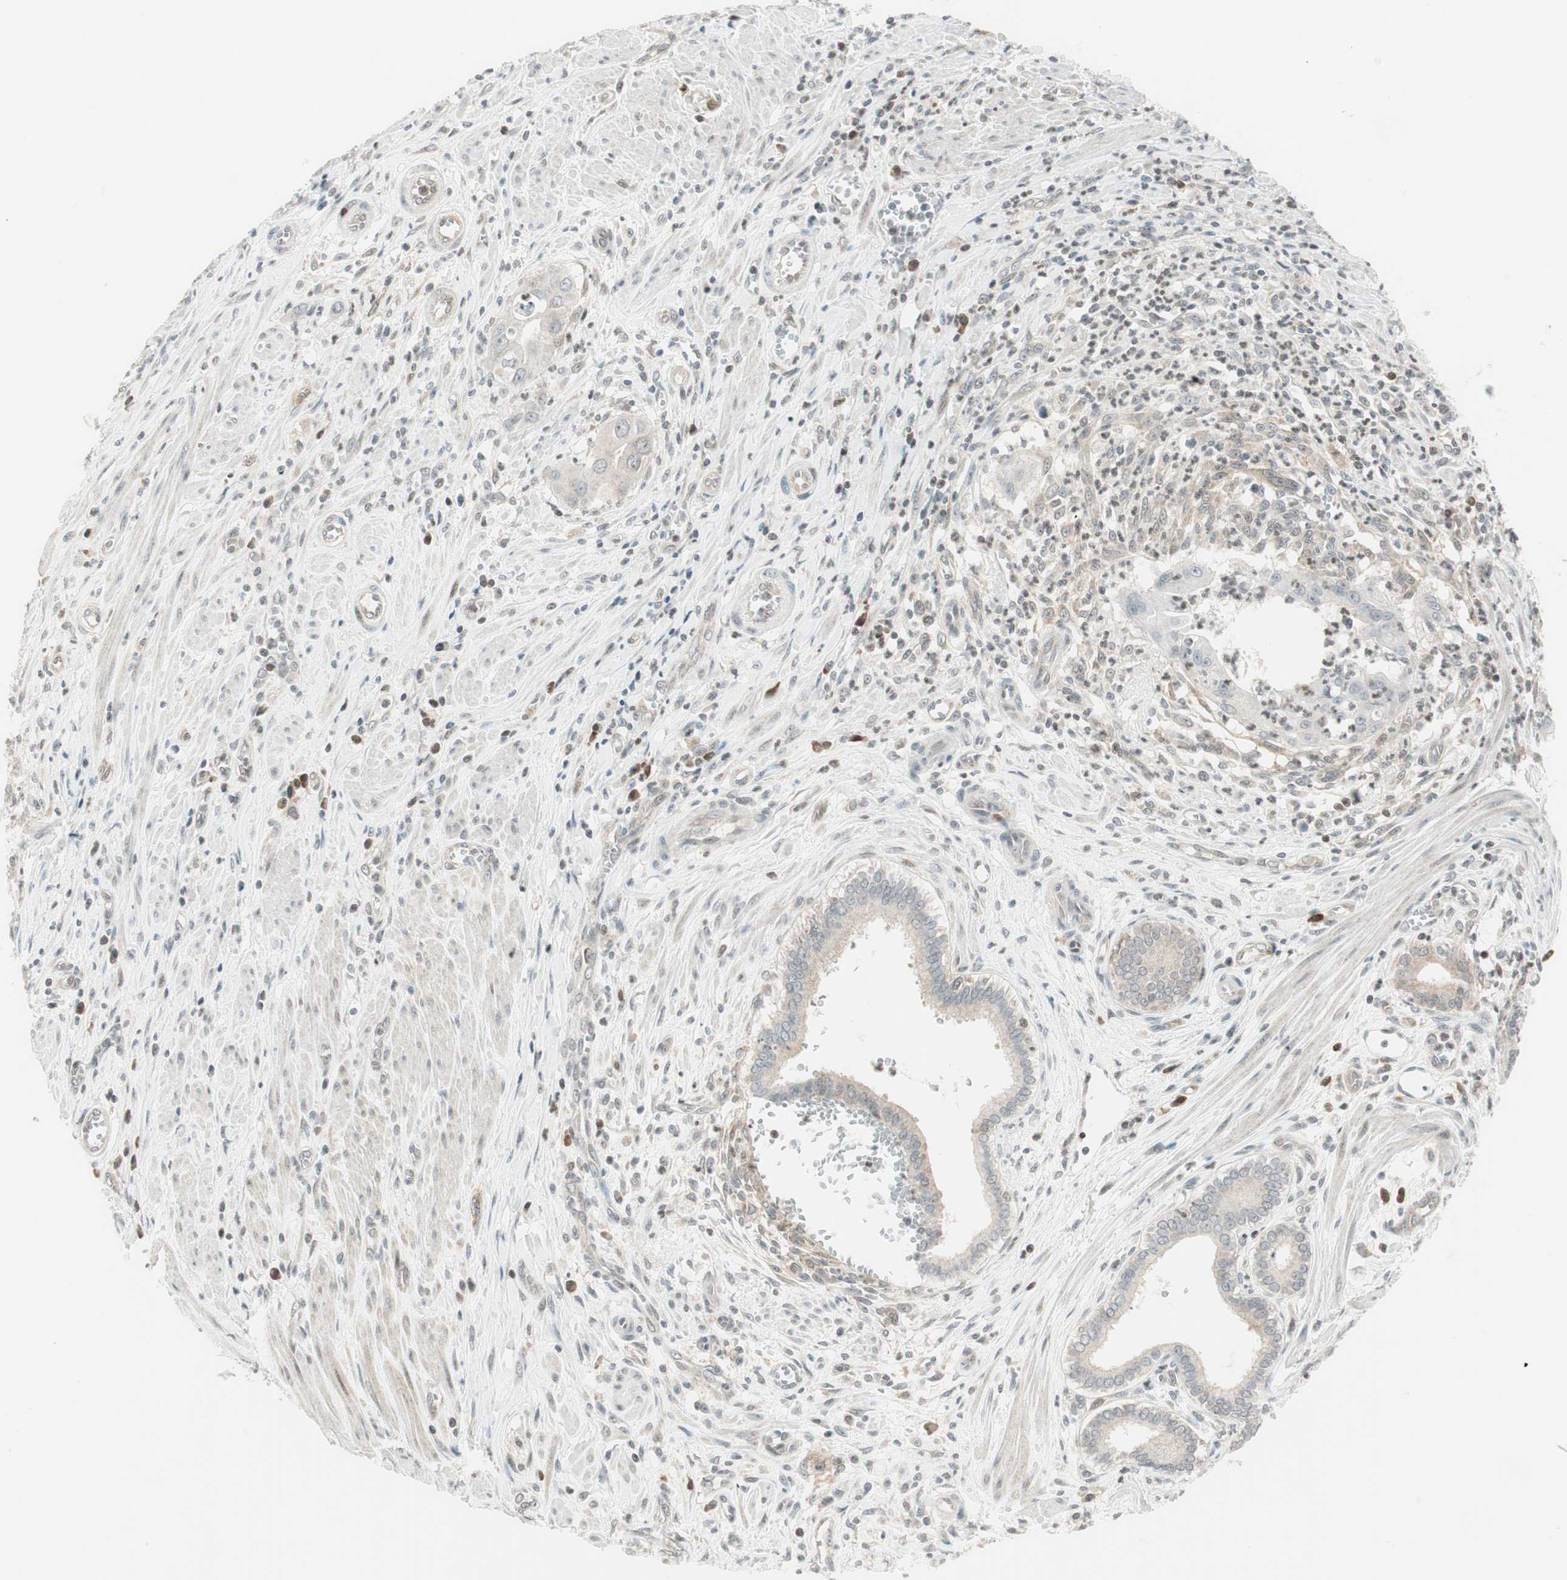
{"staining": {"intensity": "negative", "quantity": "none", "location": "none"}, "tissue": "pancreatic cancer", "cell_type": "Tumor cells", "image_type": "cancer", "snomed": [{"axis": "morphology", "description": "Normal tissue, NOS"}, {"axis": "topography", "description": "Lymph node"}], "caption": "IHC micrograph of neoplastic tissue: pancreatic cancer stained with DAB (3,3'-diaminobenzidine) displays no significant protein positivity in tumor cells.", "gene": "TPT1", "patient": {"sex": "male", "age": 50}}